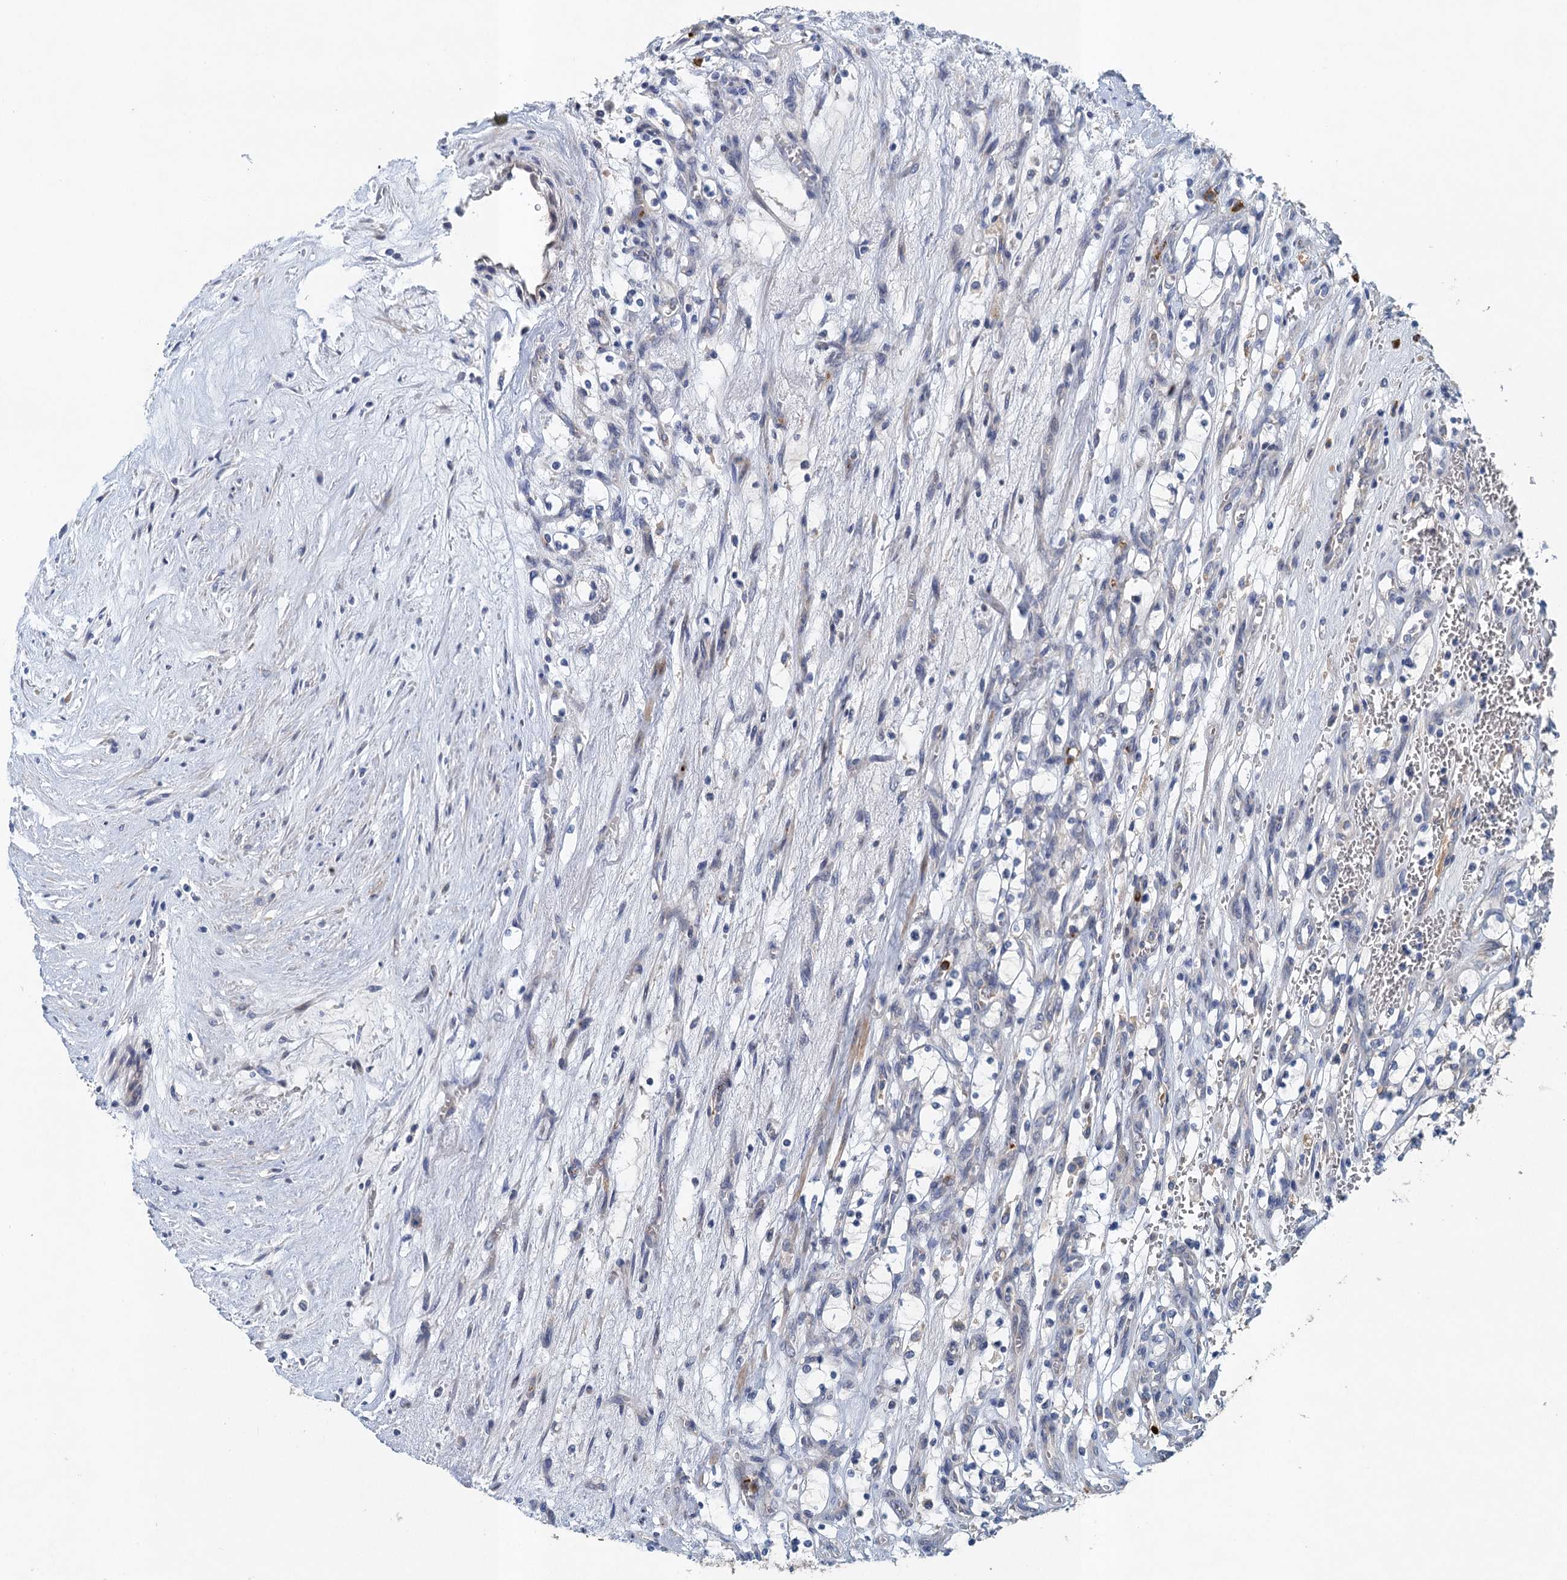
{"staining": {"intensity": "negative", "quantity": "none", "location": "none"}, "tissue": "renal cancer", "cell_type": "Tumor cells", "image_type": "cancer", "snomed": [{"axis": "morphology", "description": "Adenocarcinoma, NOS"}, {"axis": "topography", "description": "Kidney"}], "caption": "Immunohistochemistry (IHC) histopathology image of renal adenocarcinoma stained for a protein (brown), which demonstrates no positivity in tumor cells. The staining was performed using DAB (3,3'-diaminobenzidine) to visualize the protein expression in brown, while the nuclei were stained in blue with hematoxylin (Magnification: 20x).", "gene": "TPCN1", "patient": {"sex": "female", "age": 69}}